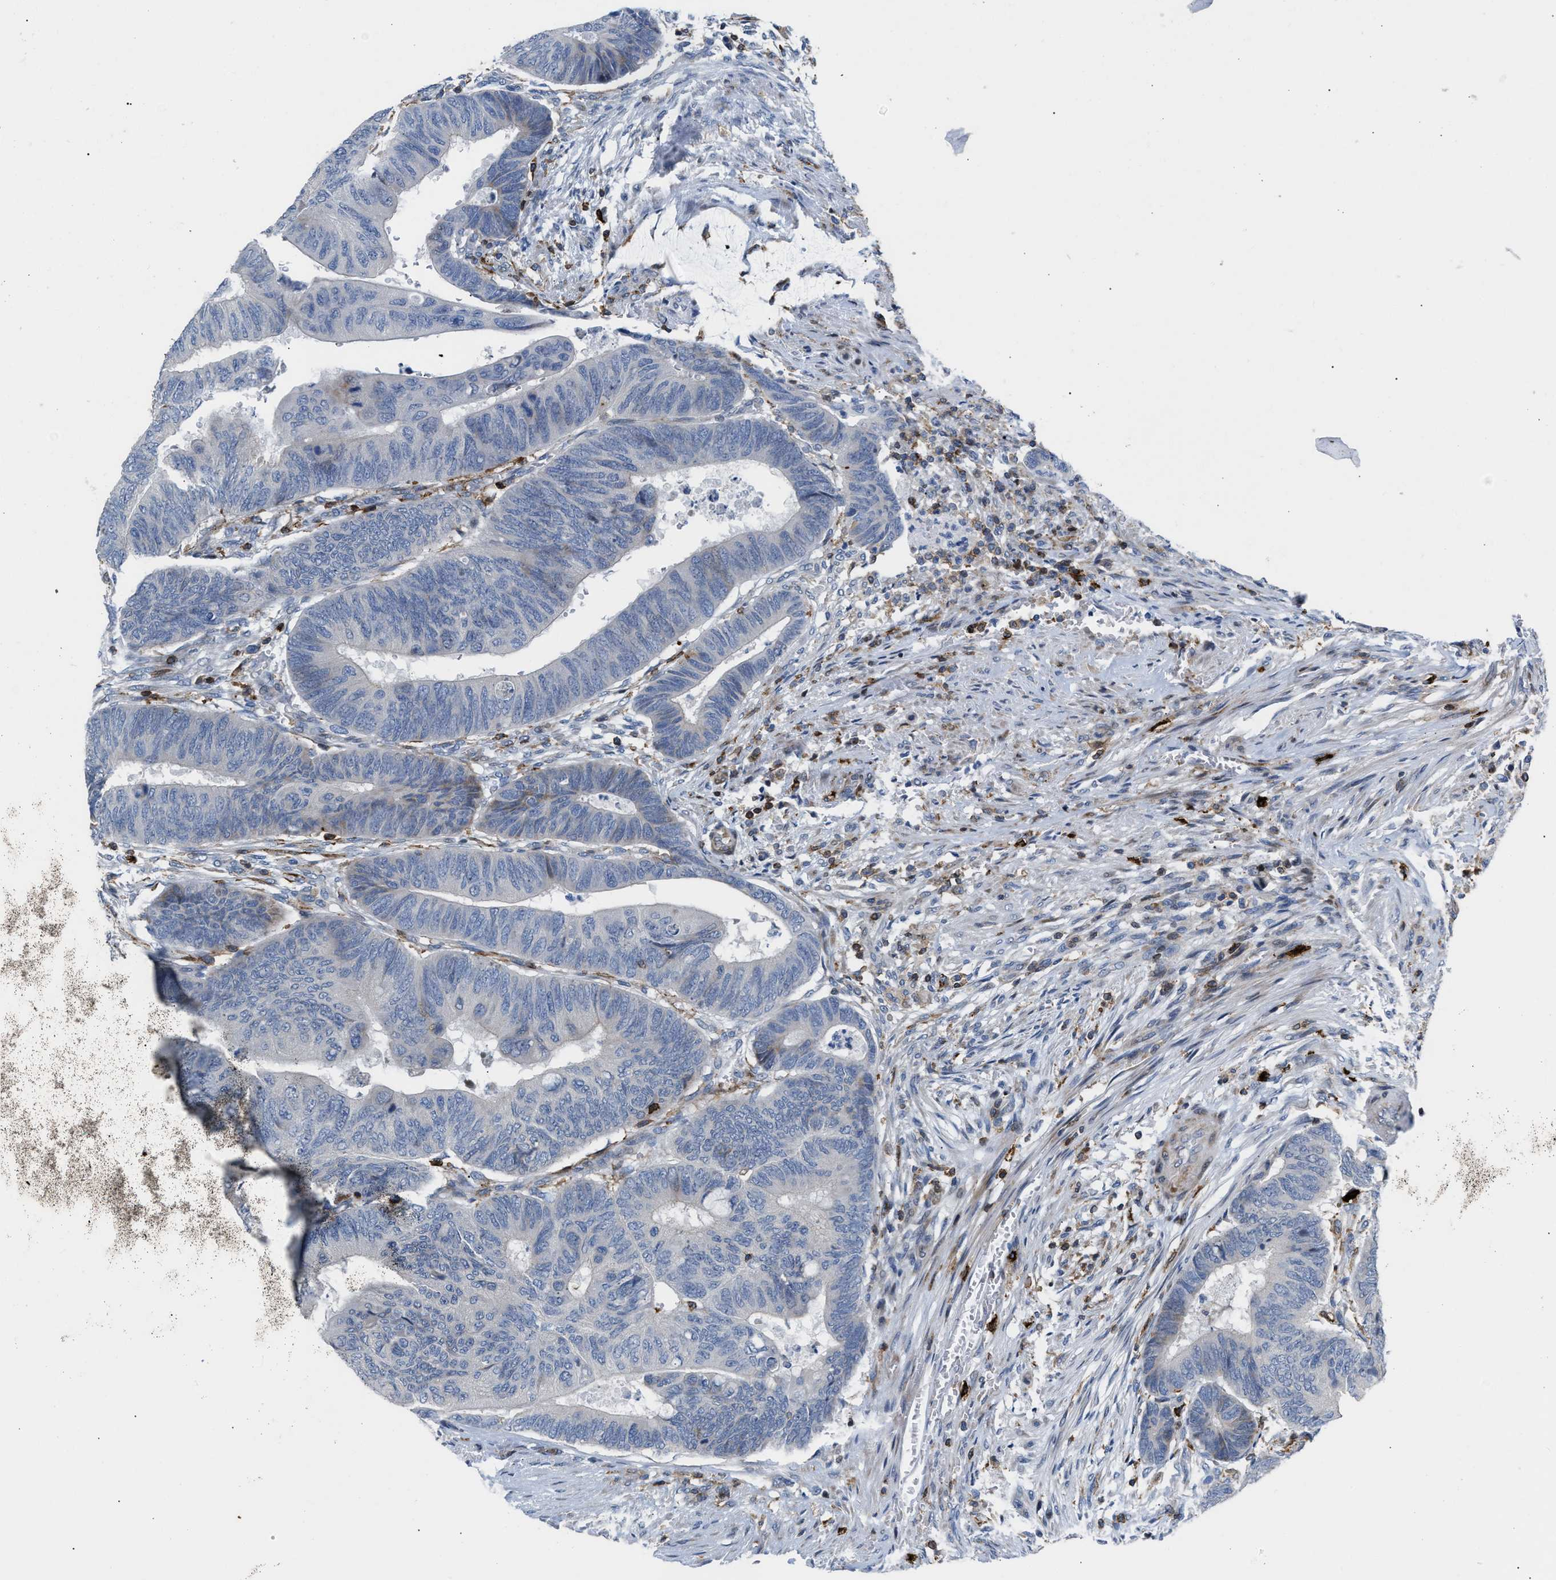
{"staining": {"intensity": "negative", "quantity": "none", "location": "none"}, "tissue": "colorectal cancer", "cell_type": "Tumor cells", "image_type": "cancer", "snomed": [{"axis": "morphology", "description": "Normal tissue, NOS"}, {"axis": "morphology", "description": "Adenocarcinoma, NOS"}, {"axis": "topography", "description": "Rectum"}, {"axis": "topography", "description": "Peripheral nerve tissue"}], "caption": "High power microscopy micrograph of an immunohistochemistry (IHC) histopathology image of adenocarcinoma (colorectal), revealing no significant positivity in tumor cells.", "gene": "ATP9A", "patient": {"sex": "male", "age": 92}}